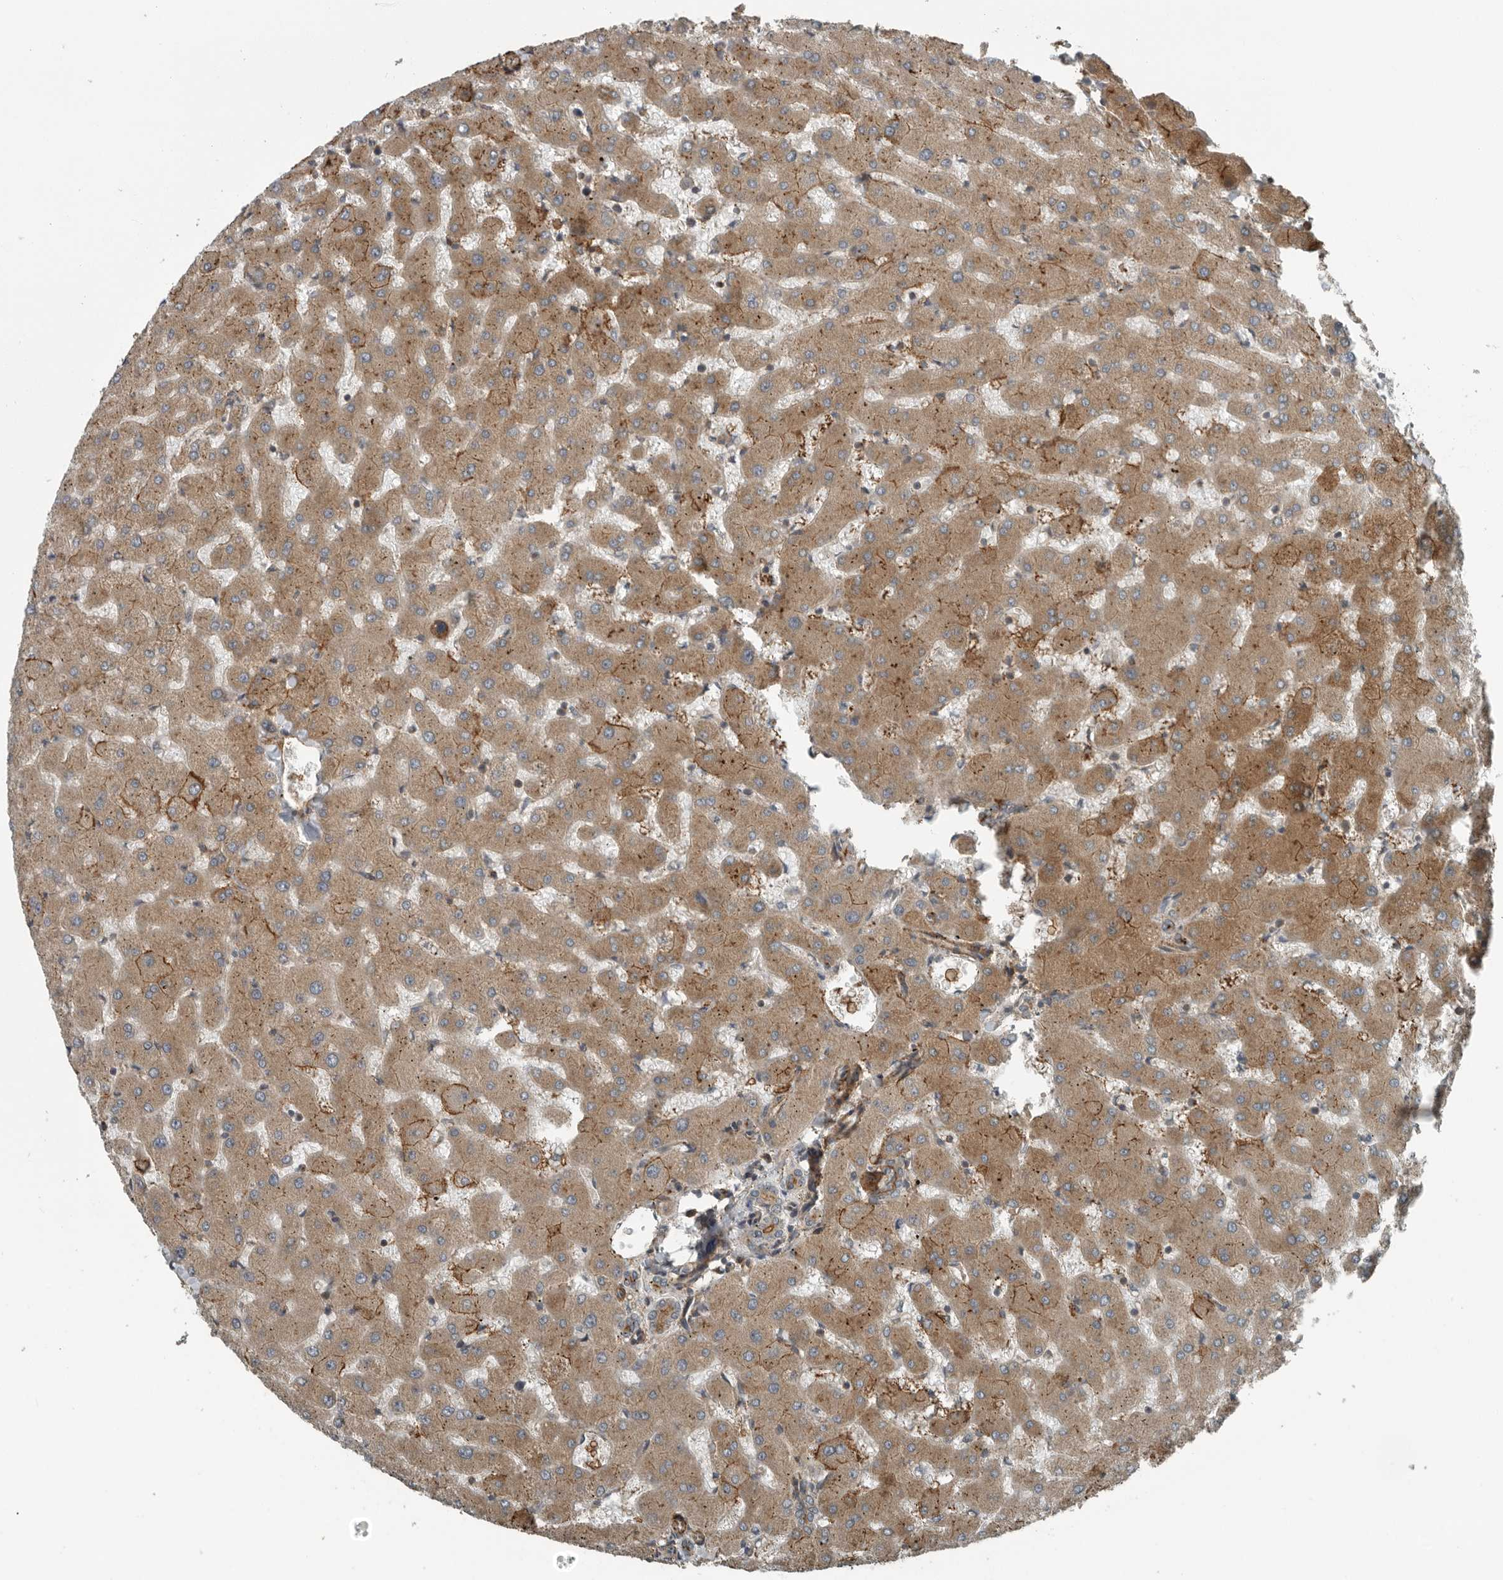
{"staining": {"intensity": "weak", "quantity": ">75%", "location": "cytoplasmic/membranous"}, "tissue": "liver", "cell_type": "Cholangiocytes", "image_type": "normal", "snomed": [{"axis": "morphology", "description": "Normal tissue, NOS"}, {"axis": "topography", "description": "Liver"}], "caption": "This histopathology image demonstrates immunohistochemistry staining of normal liver, with low weak cytoplasmic/membranous staining in approximately >75% of cholangiocytes.", "gene": "AMFR", "patient": {"sex": "female", "age": 63}}